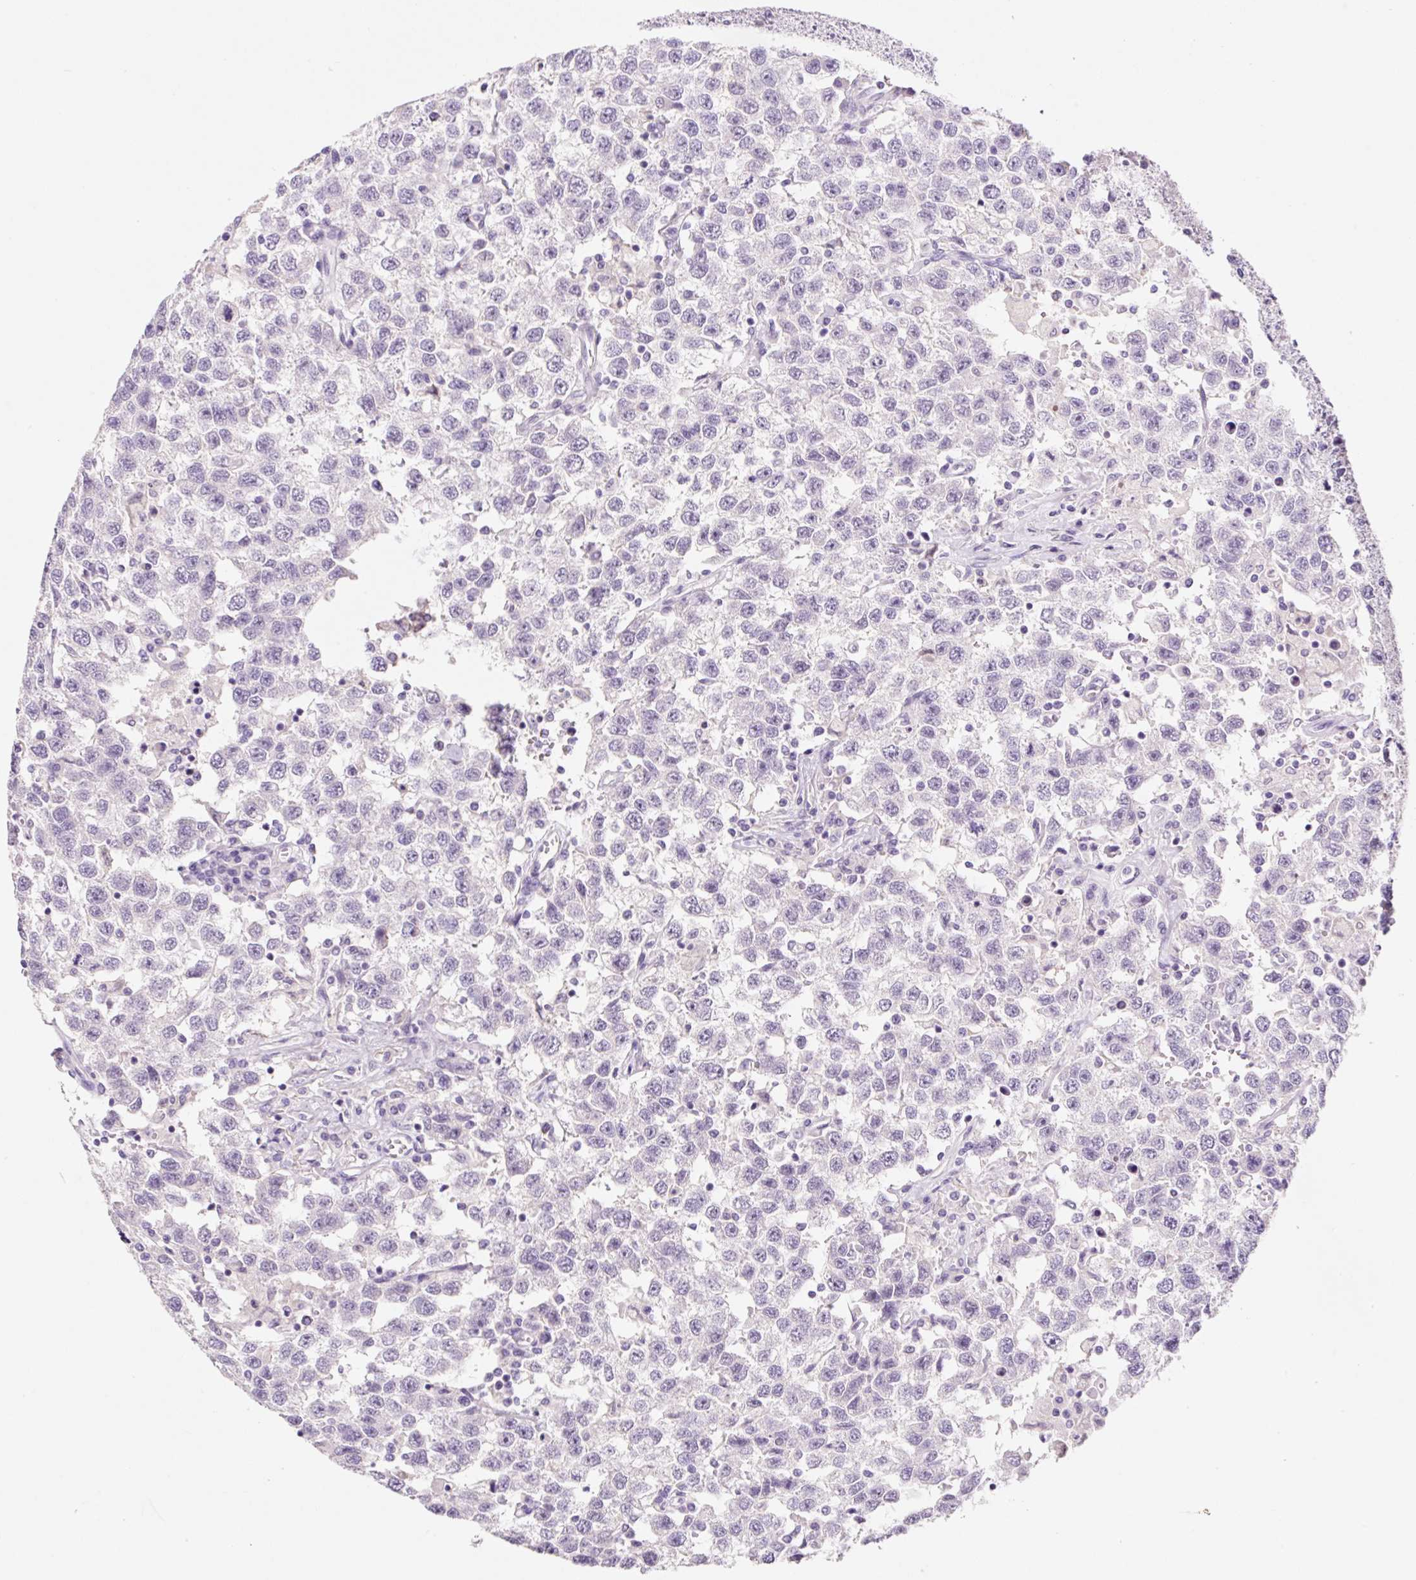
{"staining": {"intensity": "negative", "quantity": "none", "location": "none"}, "tissue": "testis cancer", "cell_type": "Tumor cells", "image_type": "cancer", "snomed": [{"axis": "morphology", "description": "Seminoma, NOS"}, {"axis": "topography", "description": "Testis"}], "caption": "IHC of human testis cancer (seminoma) demonstrates no staining in tumor cells.", "gene": "SYP", "patient": {"sex": "male", "age": 41}}